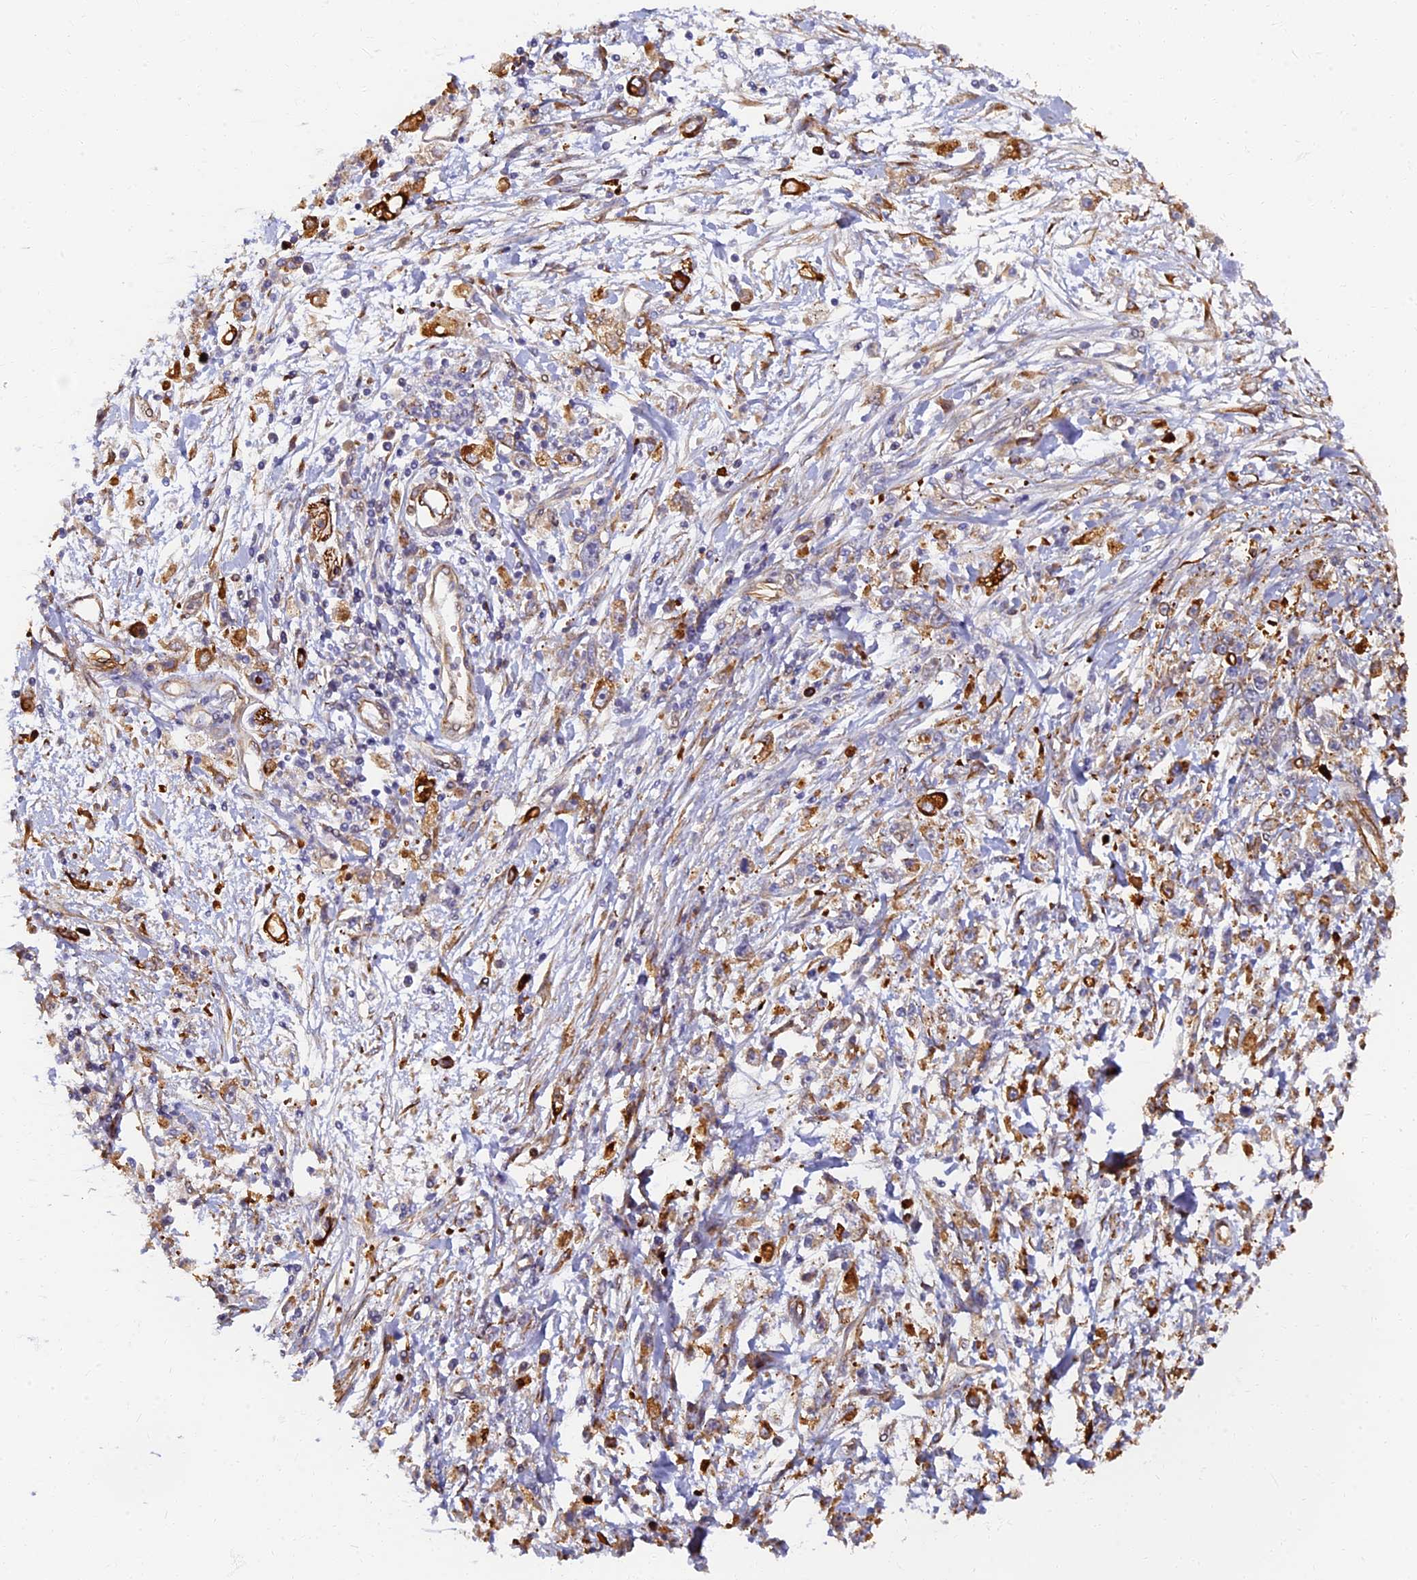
{"staining": {"intensity": "strong", "quantity": "25%-75%", "location": "cytoplasmic/membranous"}, "tissue": "stomach cancer", "cell_type": "Tumor cells", "image_type": "cancer", "snomed": [{"axis": "morphology", "description": "Adenocarcinoma, NOS"}, {"axis": "topography", "description": "Stomach"}], "caption": "Stomach cancer (adenocarcinoma) stained with a protein marker displays strong staining in tumor cells.", "gene": "LRRC57", "patient": {"sex": "female", "age": 59}}